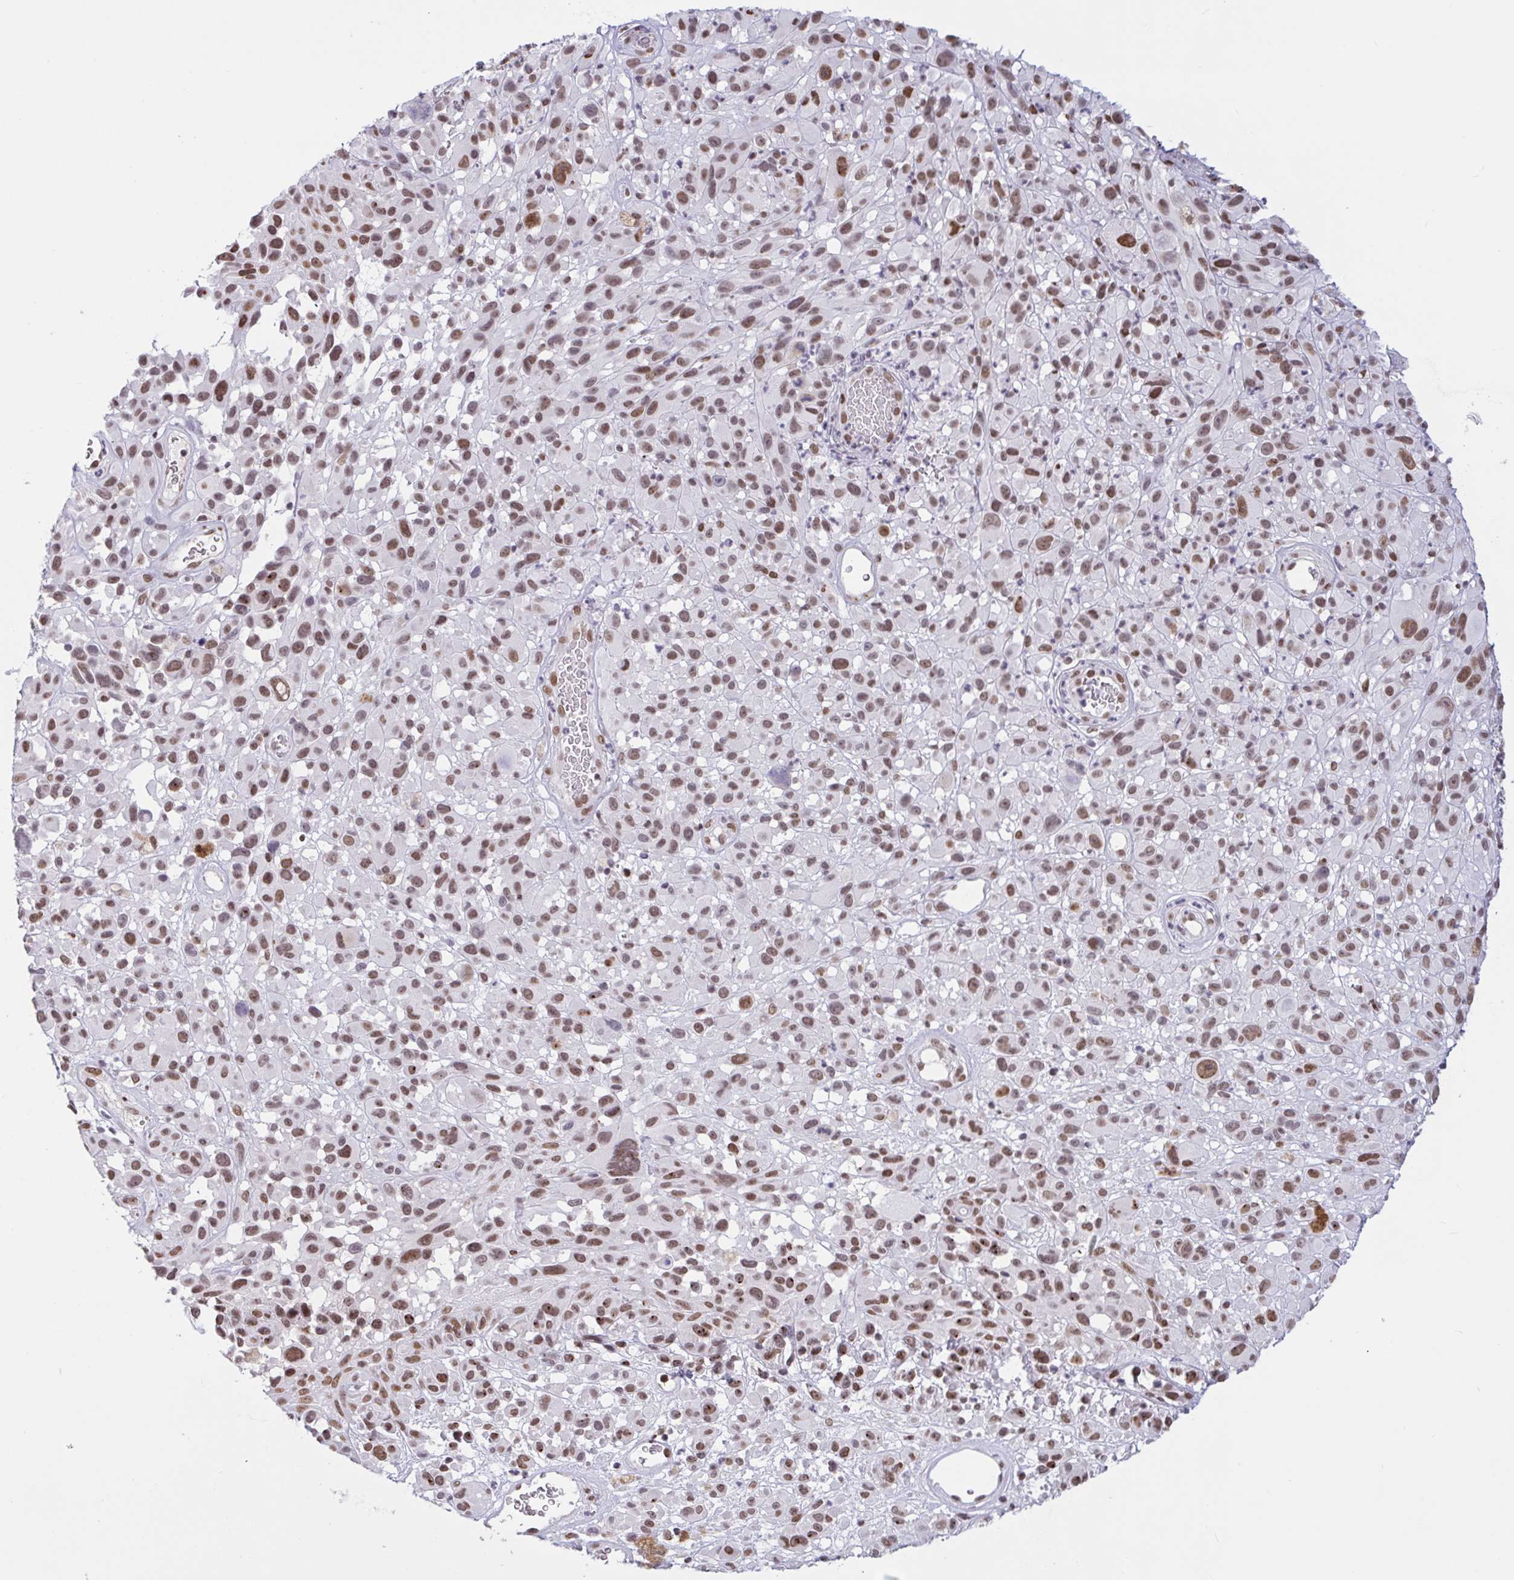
{"staining": {"intensity": "moderate", "quantity": ">75%", "location": "nuclear"}, "tissue": "melanoma", "cell_type": "Tumor cells", "image_type": "cancer", "snomed": [{"axis": "morphology", "description": "Malignant melanoma, NOS"}, {"axis": "topography", "description": "Skin"}], "caption": "Malignant melanoma was stained to show a protein in brown. There is medium levels of moderate nuclear expression in about >75% of tumor cells. Nuclei are stained in blue.", "gene": "CBFA2T2", "patient": {"sex": "male", "age": 68}}